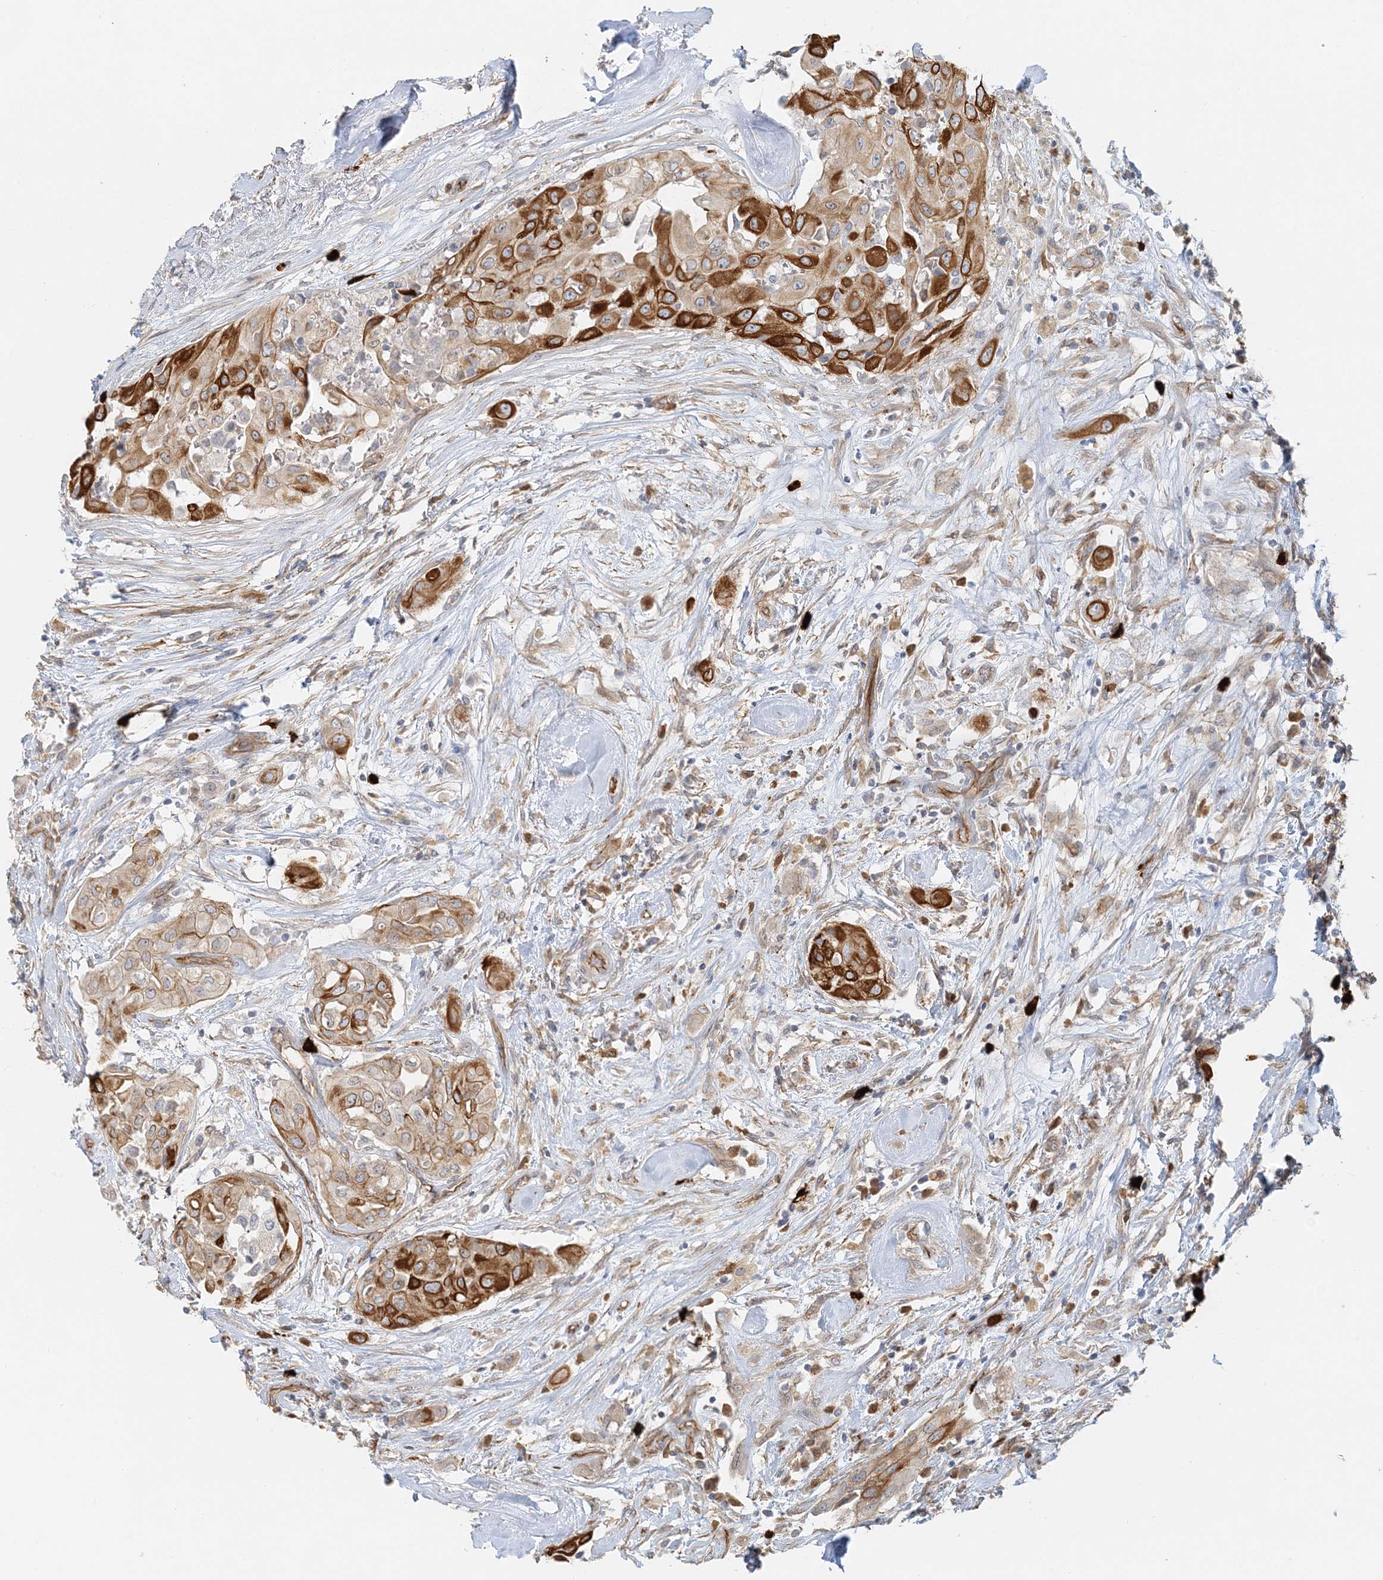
{"staining": {"intensity": "strong", "quantity": "25%-75%", "location": "cytoplasmic/membranous"}, "tissue": "thyroid cancer", "cell_type": "Tumor cells", "image_type": "cancer", "snomed": [{"axis": "morphology", "description": "Papillary adenocarcinoma, NOS"}, {"axis": "topography", "description": "Thyroid gland"}], "caption": "About 25%-75% of tumor cells in human thyroid cancer show strong cytoplasmic/membranous protein staining as visualized by brown immunohistochemical staining.", "gene": "DNAH1", "patient": {"sex": "female", "age": 59}}